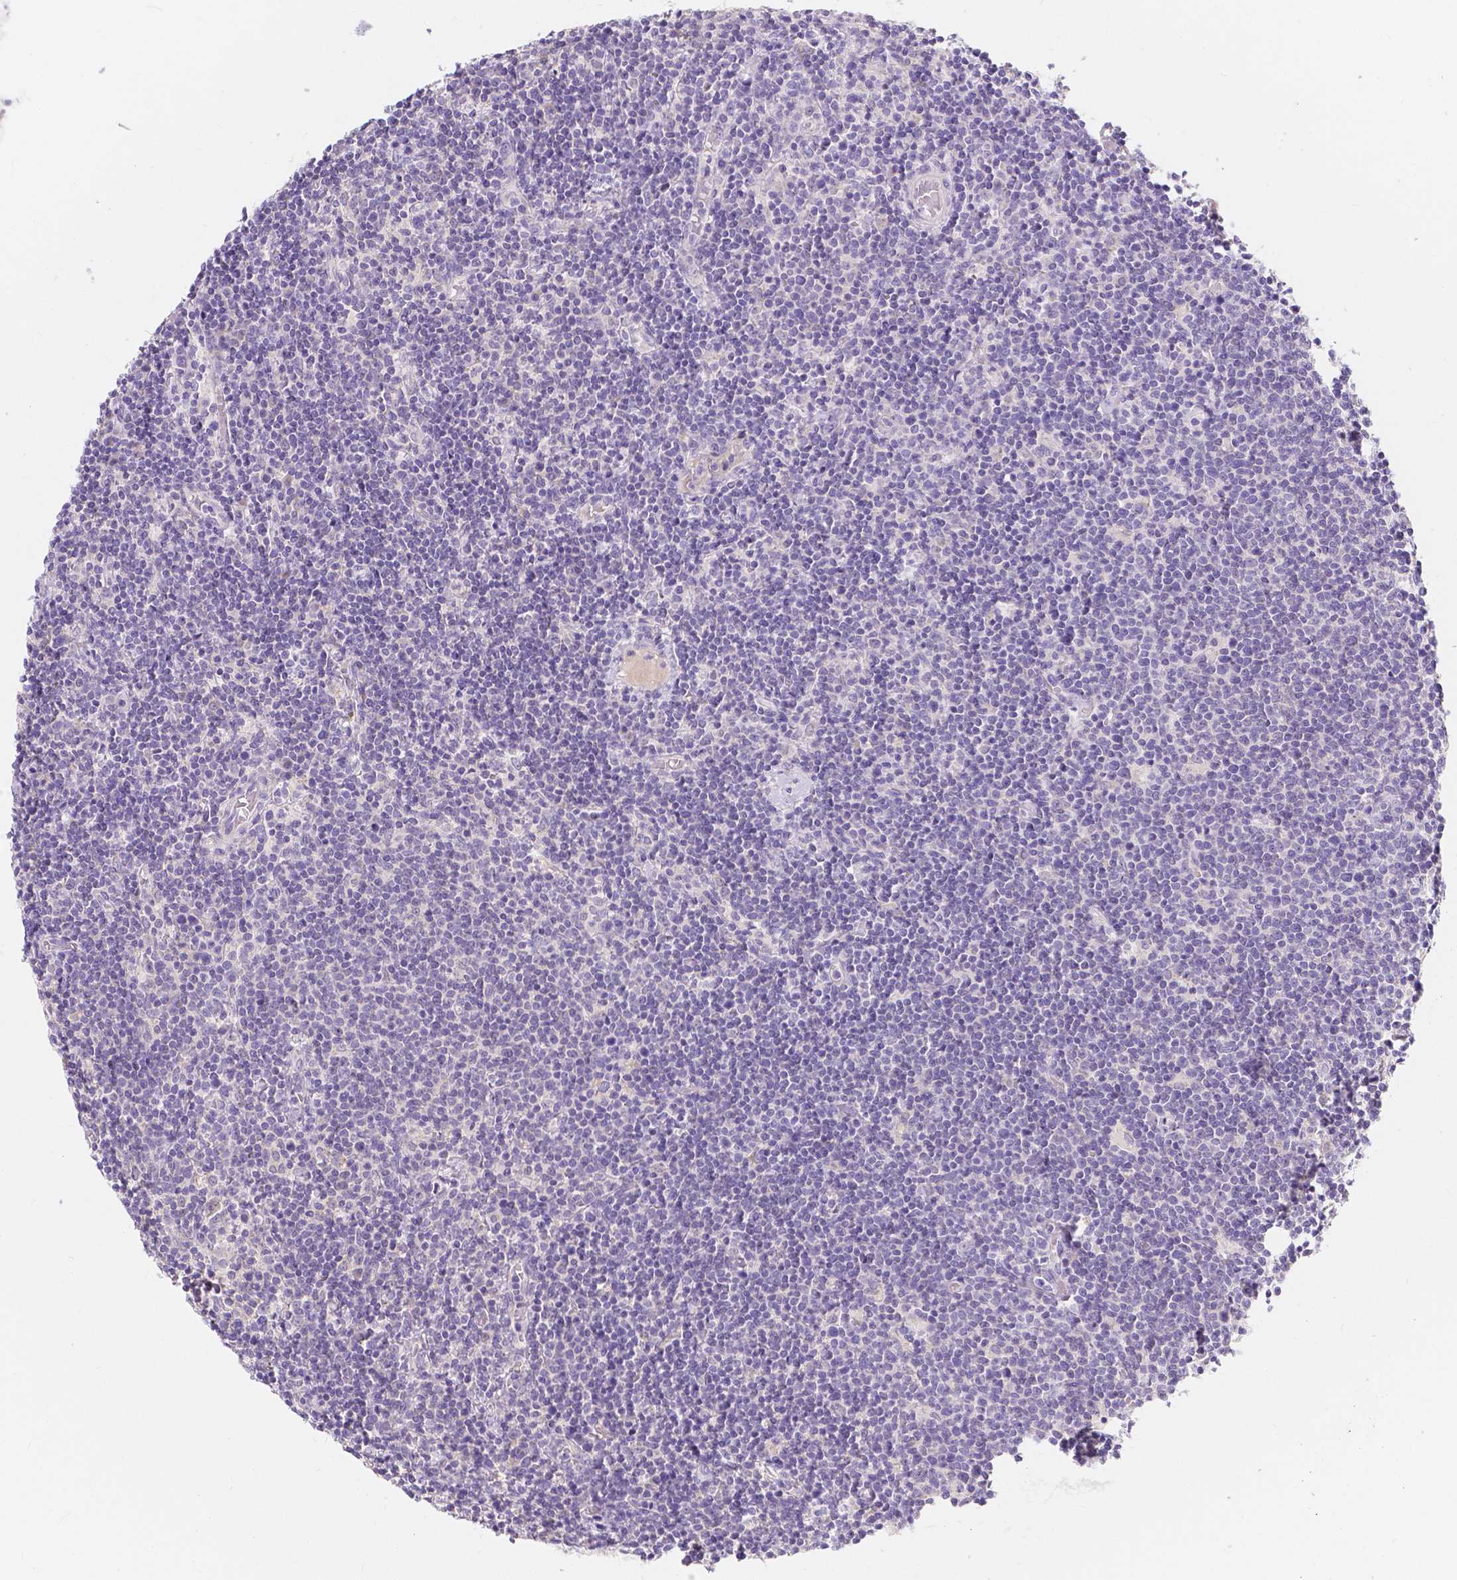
{"staining": {"intensity": "negative", "quantity": "none", "location": "none"}, "tissue": "lymphoma", "cell_type": "Tumor cells", "image_type": "cancer", "snomed": [{"axis": "morphology", "description": "Malignant lymphoma, non-Hodgkin's type, High grade"}, {"axis": "topography", "description": "Lymph node"}], "caption": "The IHC photomicrograph has no significant expression in tumor cells of lymphoma tissue.", "gene": "RNF186", "patient": {"sex": "male", "age": 61}}